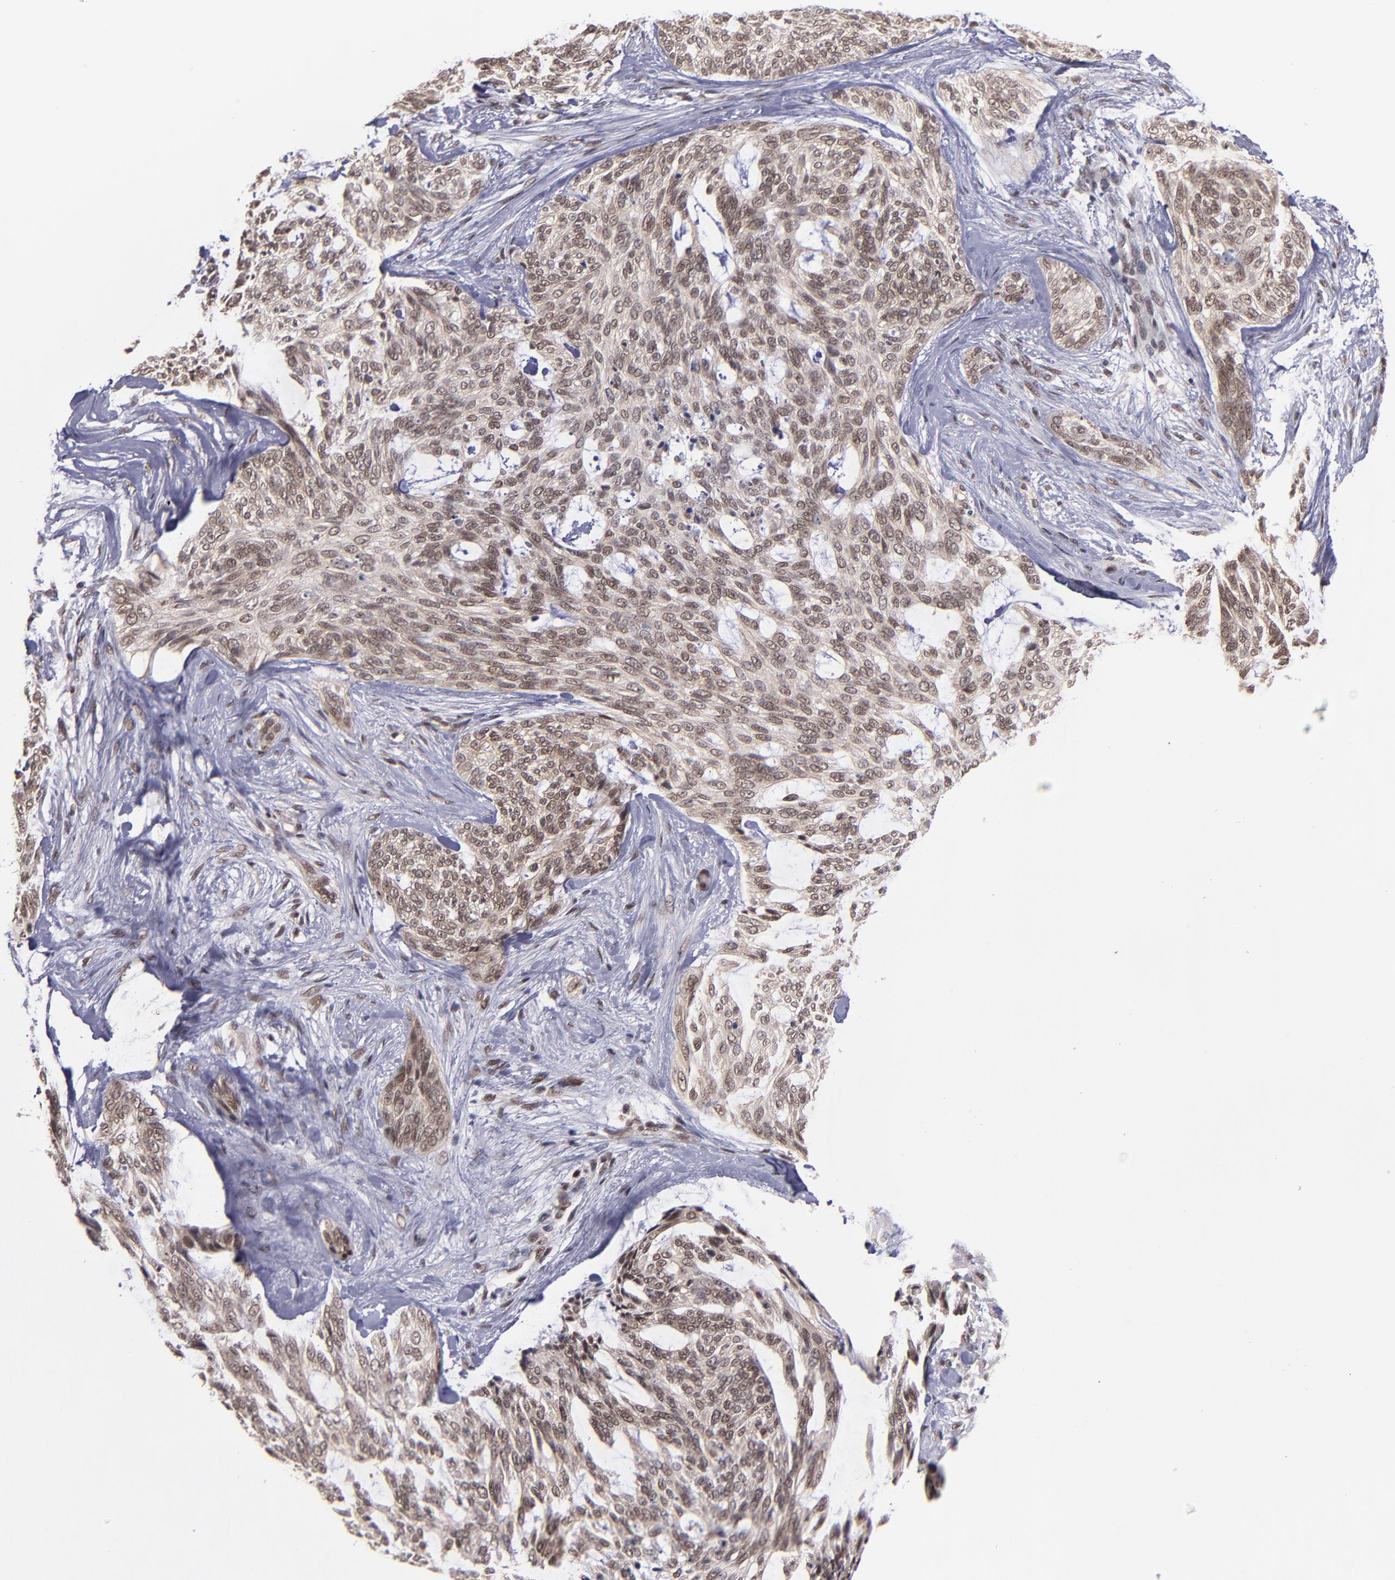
{"staining": {"intensity": "moderate", "quantity": ">75%", "location": "nuclear"}, "tissue": "skin cancer", "cell_type": "Tumor cells", "image_type": "cancer", "snomed": [{"axis": "morphology", "description": "Normal tissue, NOS"}, {"axis": "morphology", "description": "Basal cell carcinoma"}, {"axis": "topography", "description": "Skin"}], "caption": "Human skin cancer stained with a protein marker exhibits moderate staining in tumor cells.", "gene": "EP300", "patient": {"sex": "female", "age": 71}}